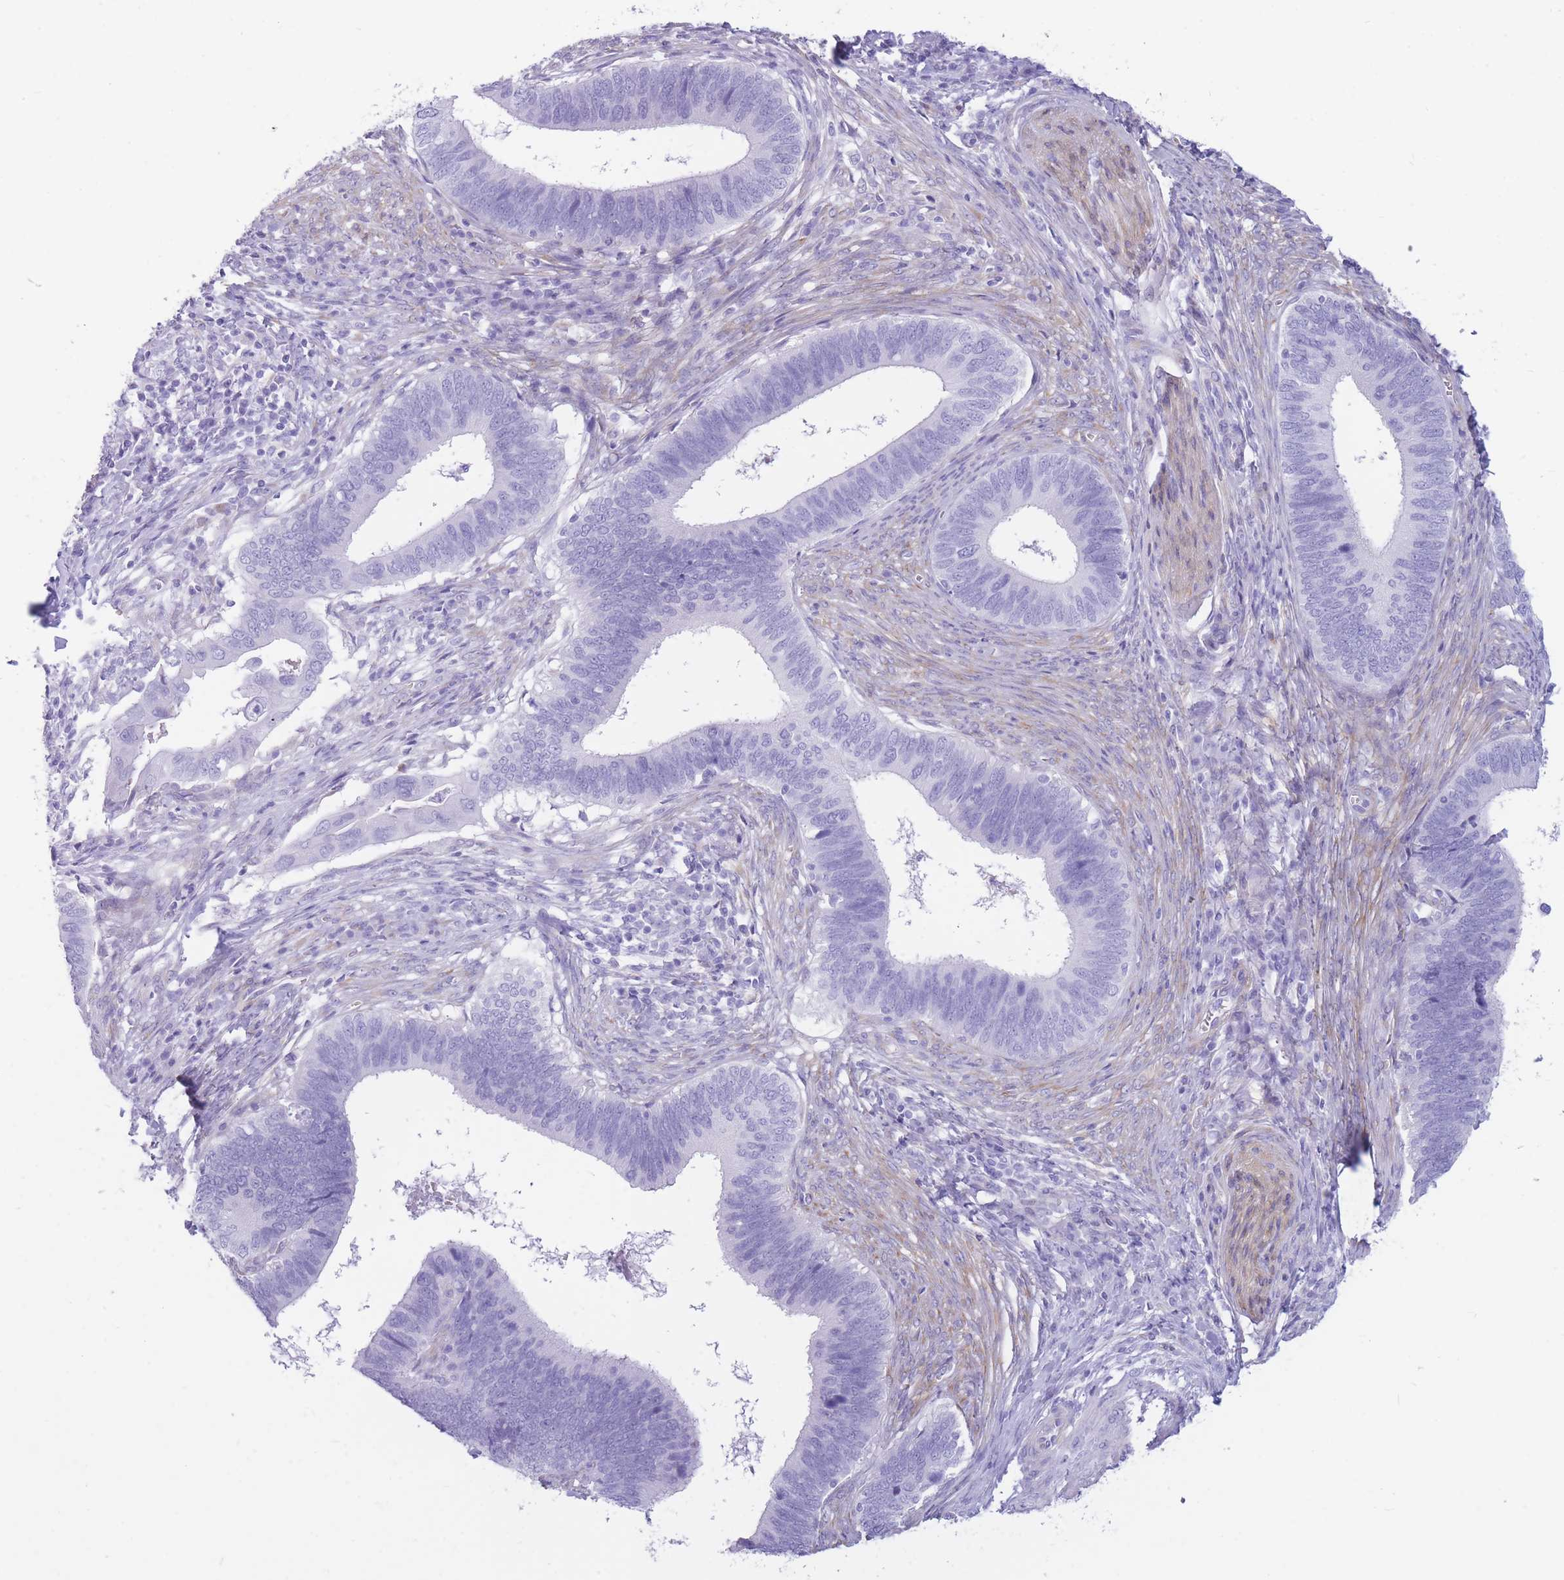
{"staining": {"intensity": "negative", "quantity": "none", "location": "none"}, "tissue": "cervical cancer", "cell_type": "Tumor cells", "image_type": "cancer", "snomed": [{"axis": "morphology", "description": "Adenocarcinoma, NOS"}, {"axis": "topography", "description": "Cervix"}], "caption": "An immunohistochemistry (IHC) image of cervical cancer (adenocarcinoma) is shown. There is no staining in tumor cells of cervical cancer (adenocarcinoma).", "gene": "MTSS2", "patient": {"sex": "female", "age": 42}}